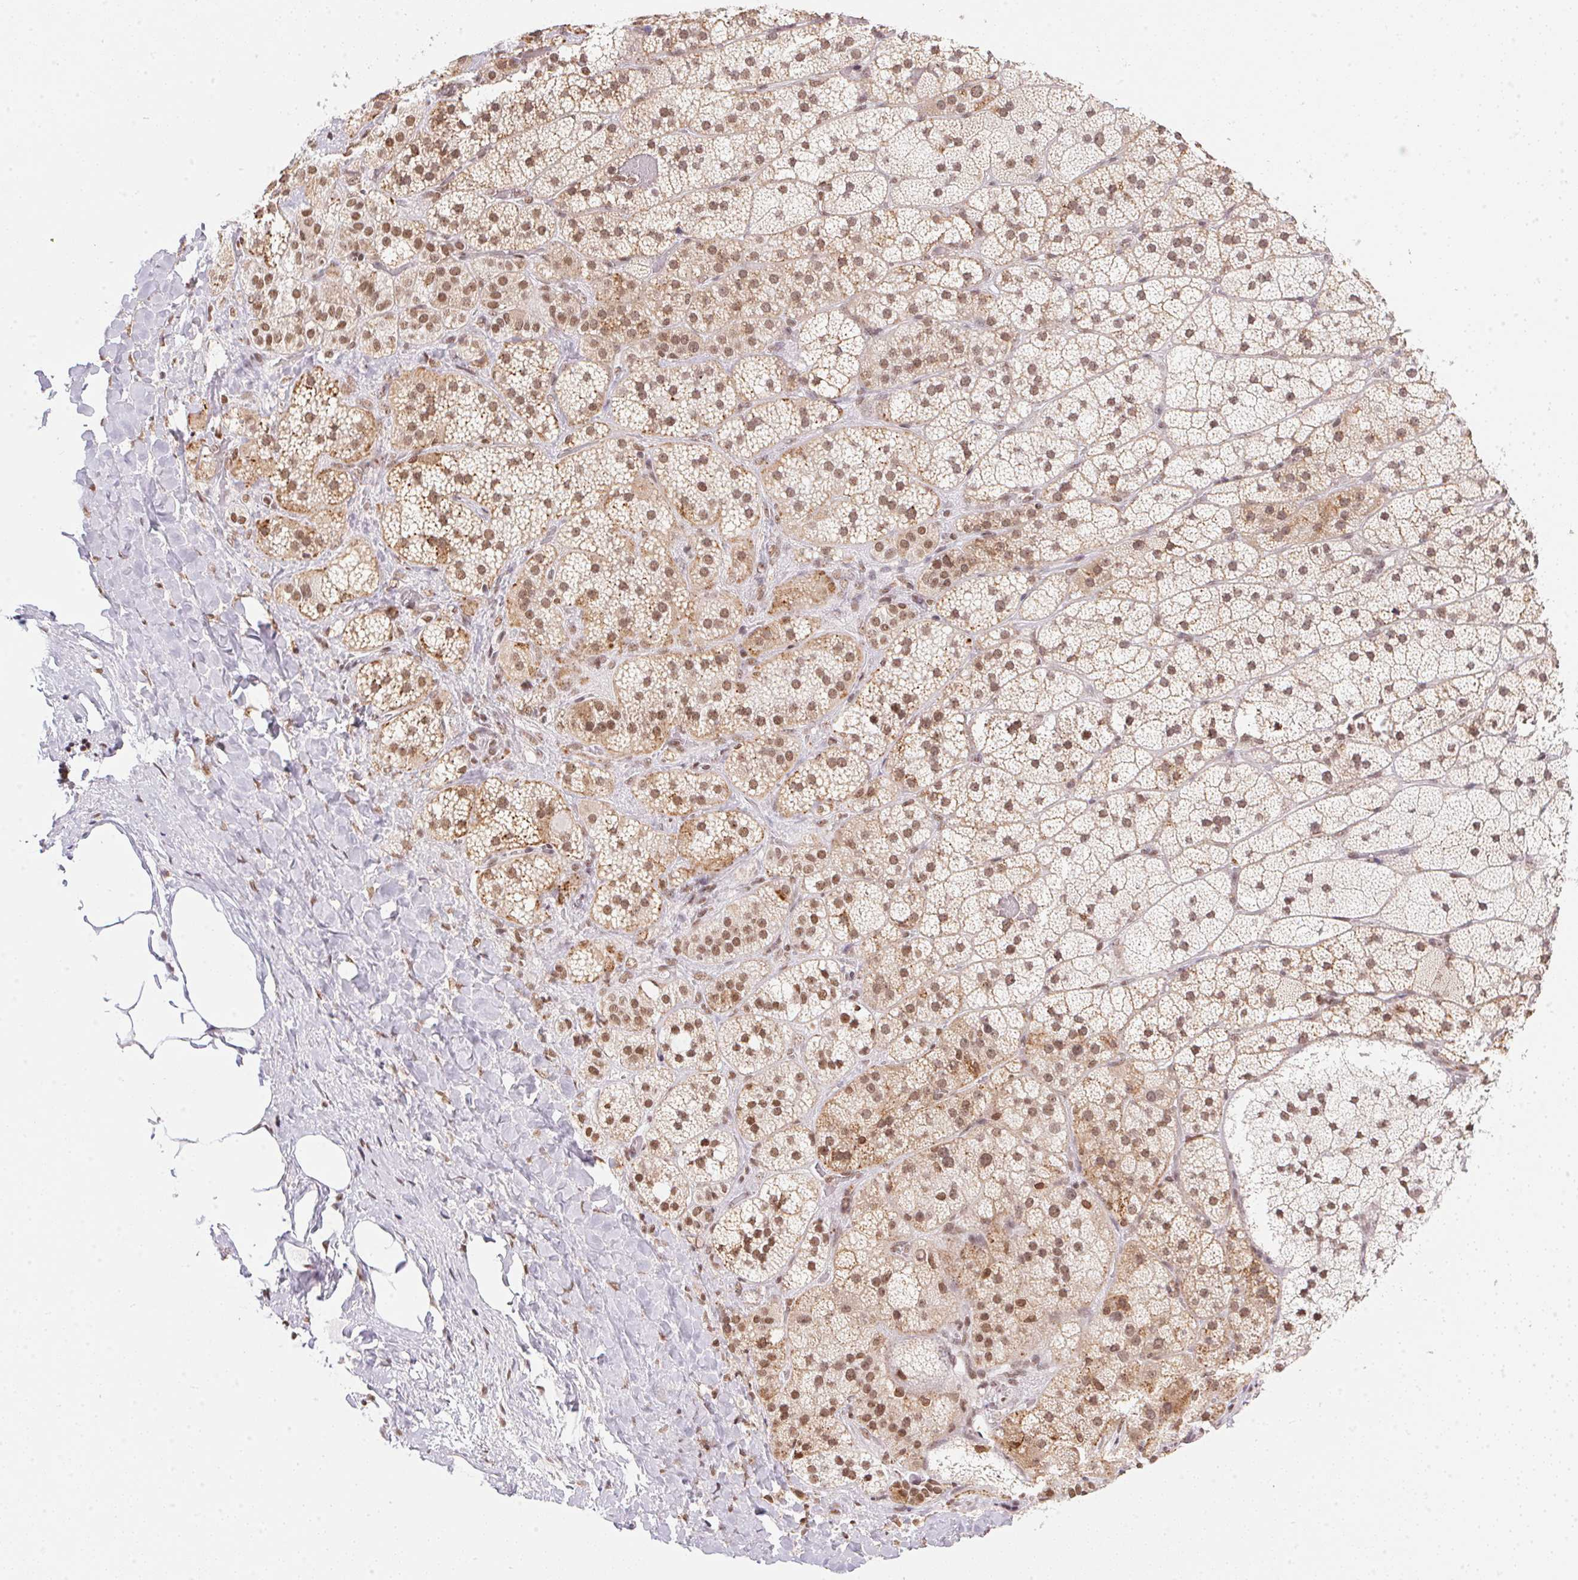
{"staining": {"intensity": "moderate", "quantity": ">75%", "location": "cytoplasmic/membranous,nuclear"}, "tissue": "adrenal gland", "cell_type": "Glandular cells", "image_type": "normal", "snomed": [{"axis": "morphology", "description": "Normal tissue, NOS"}, {"axis": "topography", "description": "Adrenal gland"}], "caption": "High-power microscopy captured an immunohistochemistry (IHC) histopathology image of benign adrenal gland, revealing moderate cytoplasmic/membranous,nuclear positivity in approximately >75% of glandular cells. (Stains: DAB in brown, nuclei in blue, Microscopy: brightfield microscopy at high magnification).", "gene": "NFE2L1", "patient": {"sex": "male", "age": 57}}